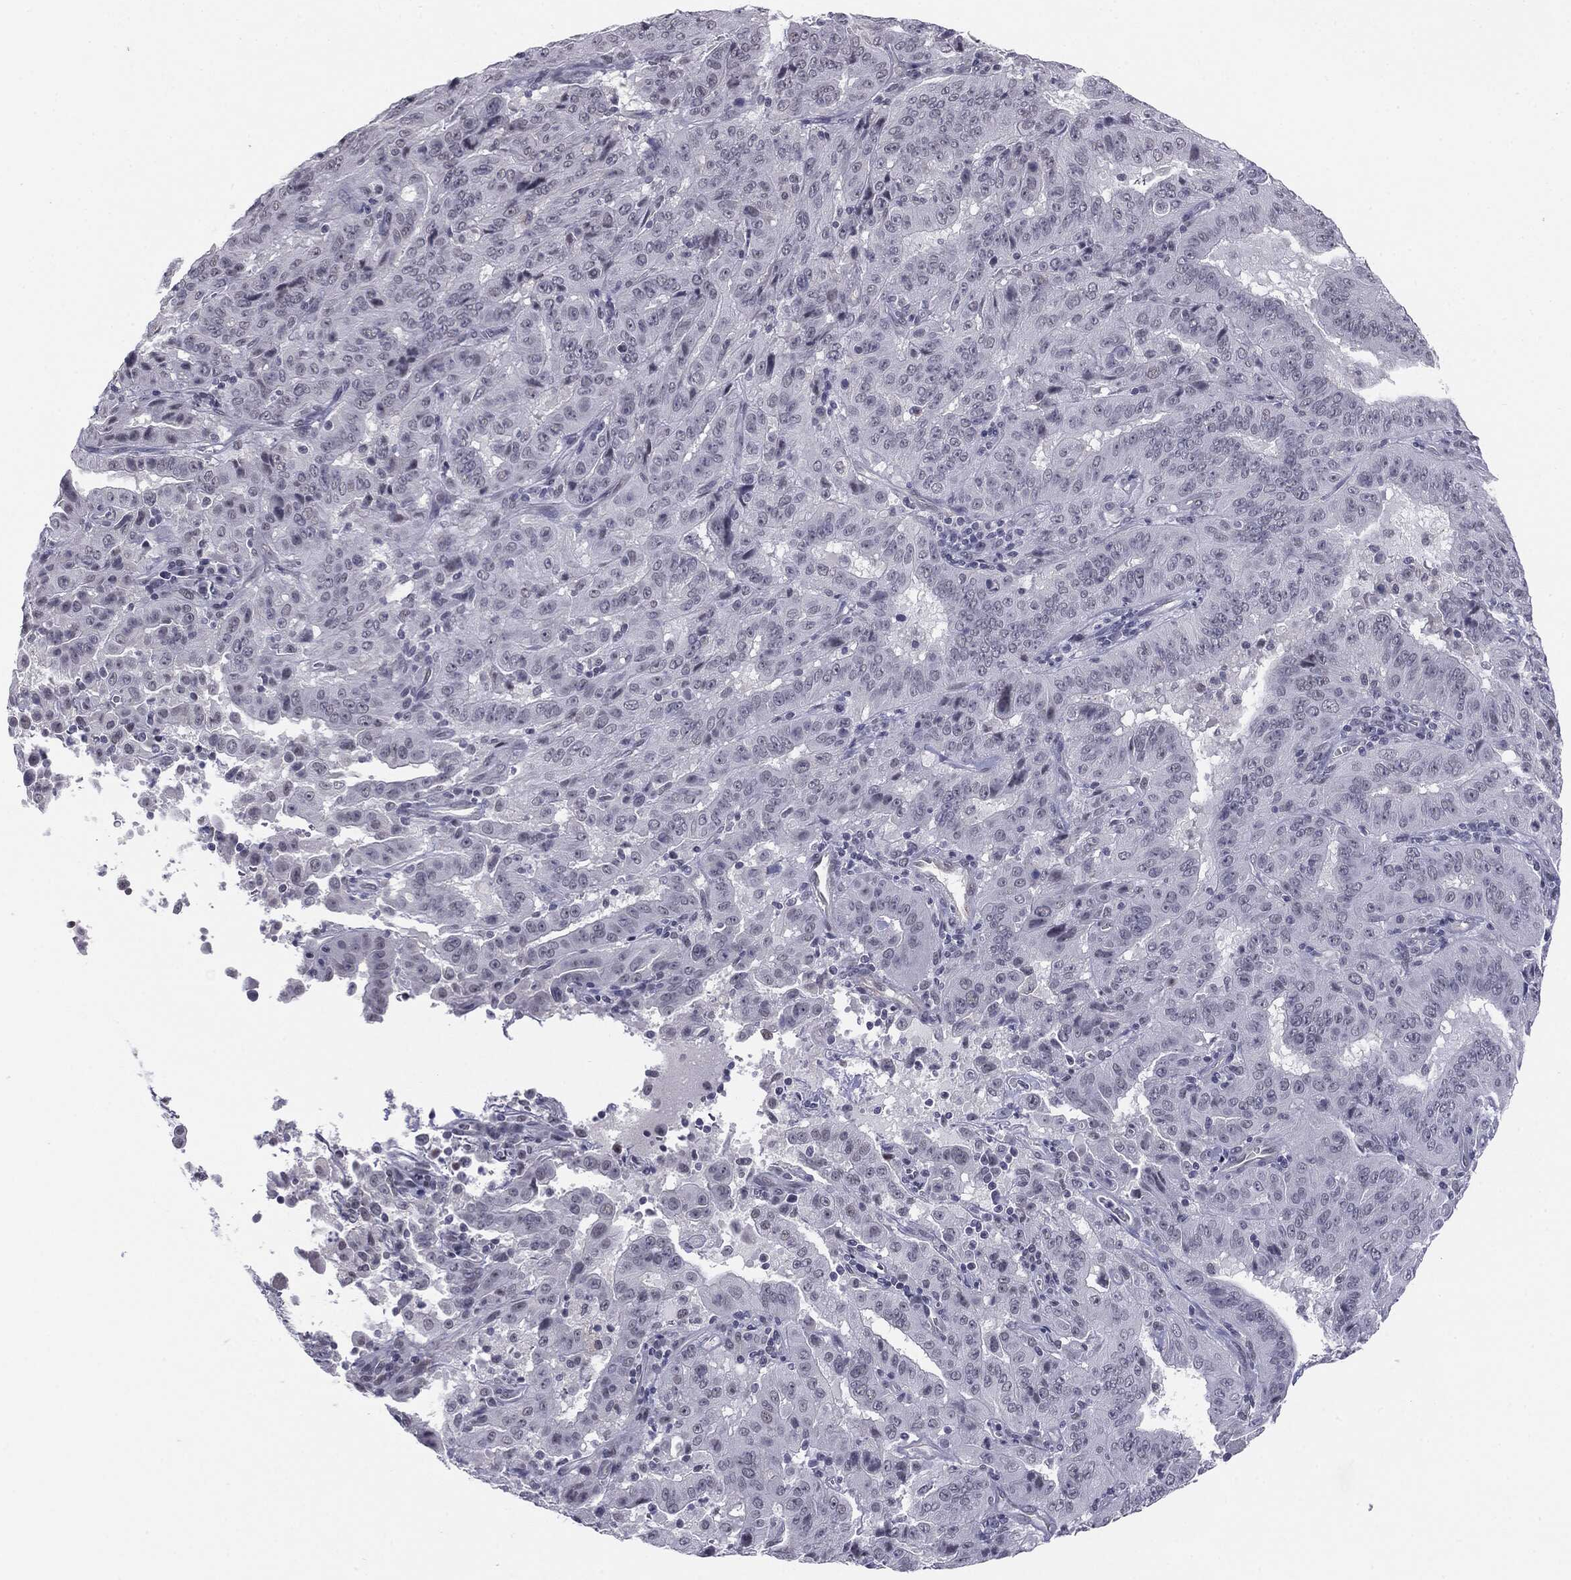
{"staining": {"intensity": "negative", "quantity": "none", "location": "none"}, "tissue": "pancreatic cancer", "cell_type": "Tumor cells", "image_type": "cancer", "snomed": [{"axis": "morphology", "description": "Adenocarcinoma, NOS"}, {"axis": "topography", "description": "Pancreas"}], "caption": "The histopathology image shows no significant positivity in tumor cells of adenocarcinoma (pancreatic). Brightfield microscopy of IHC stained with DAB (brown) and hematoxylin (blue), captured at high magnification.", "gene": "SLC5A5", "patient": {"sex": "male", "age": 63}}